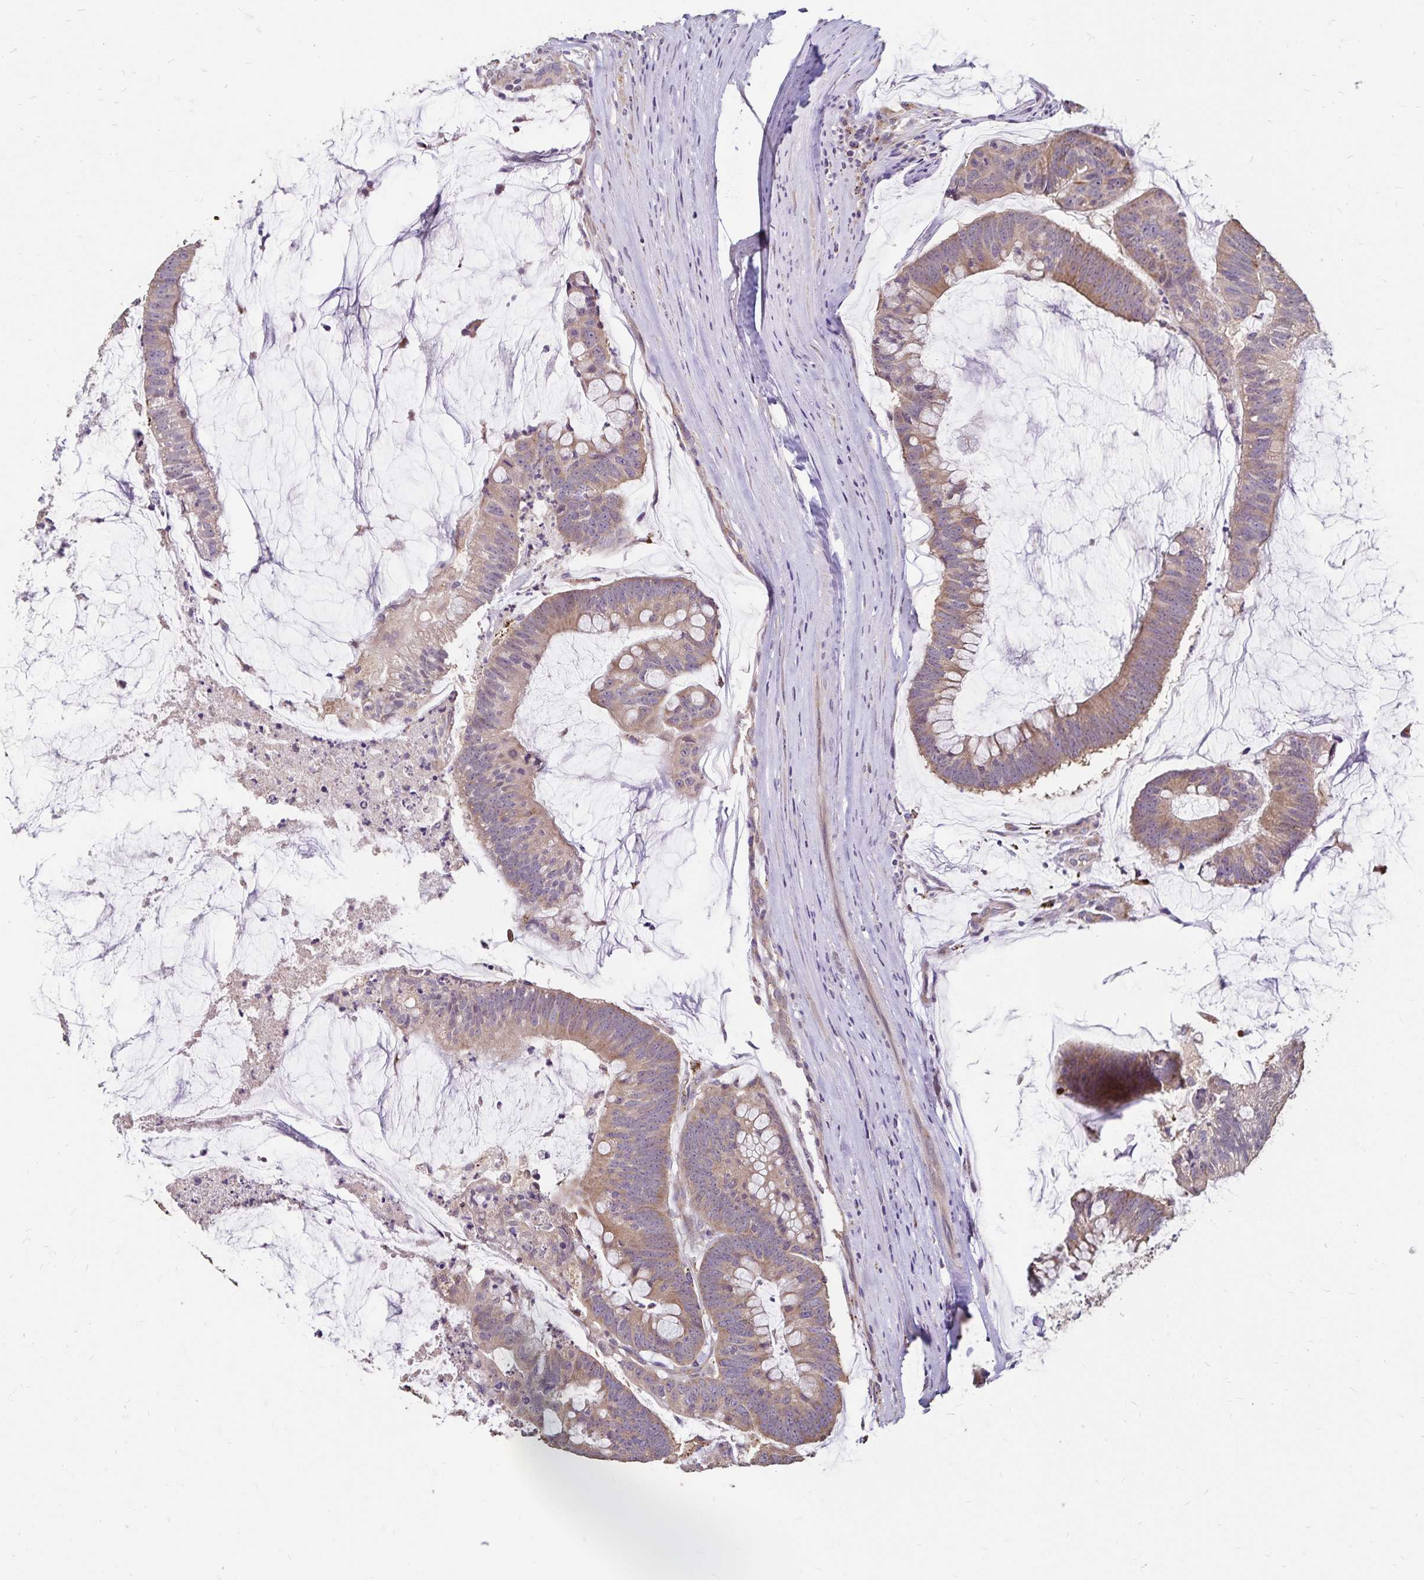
{"staining": {"intensity": "weak", "quantity": ">75%", "location": "cytoplasmic/membranous"}, "tissue": "colorectal cancer", "cell_type": "Tumor cells", "image_type": "cancer", "snomed": [{"axis": "morphology", "description": "Adenocarcinoma, NOS"}, {"axis": "topography", "description": "Colon"}], "caption": "IHC of human colorectal cancer (adenocarcinoma) reveals low levels of weak cytoplasmic/membranous staining in approximately >75% of tumor cells.", "gene": "EMC10", "patient": {"sex": "male", "age": 62}}